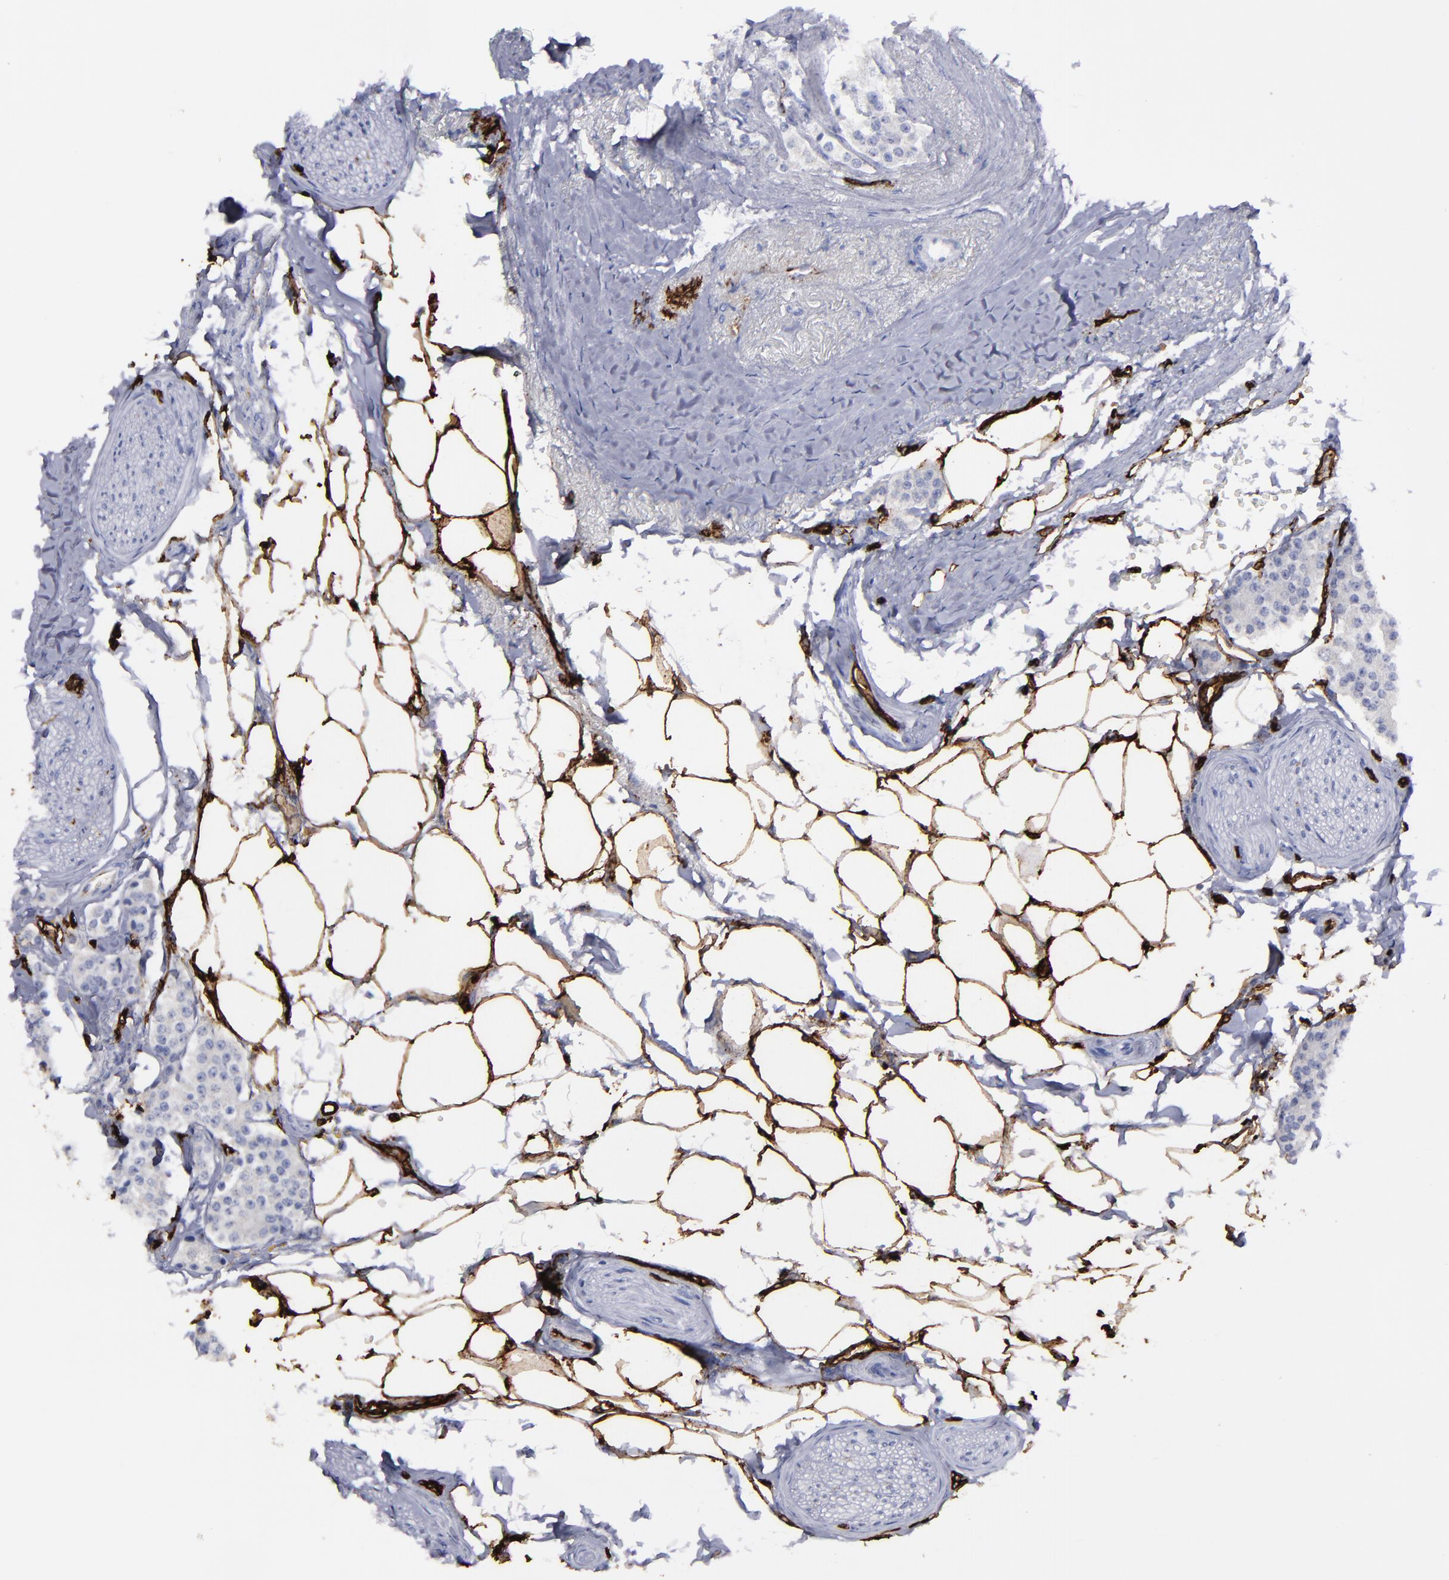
{"staining": {"intensity": "negative", "quantity": "none", "location": "none"}, "tissue": "carcinoid", "cell_type": "Tumor cells", "image_type": "cancer", "snomed": [{"axis": "morphology", "description": "Carcinoid, malignant, NOS"}, {"axis": "topography", "description": "Colon"}], "caption": "This photomicrograph is of malignant carcinoid stained with immunohistochemistry (IHC) to label a protein in brown with the nuclei are counter-stained blue. There is no expression in tumor cells.", "gene": "CD36", "patient": {"sex": "female", "age": 61}}